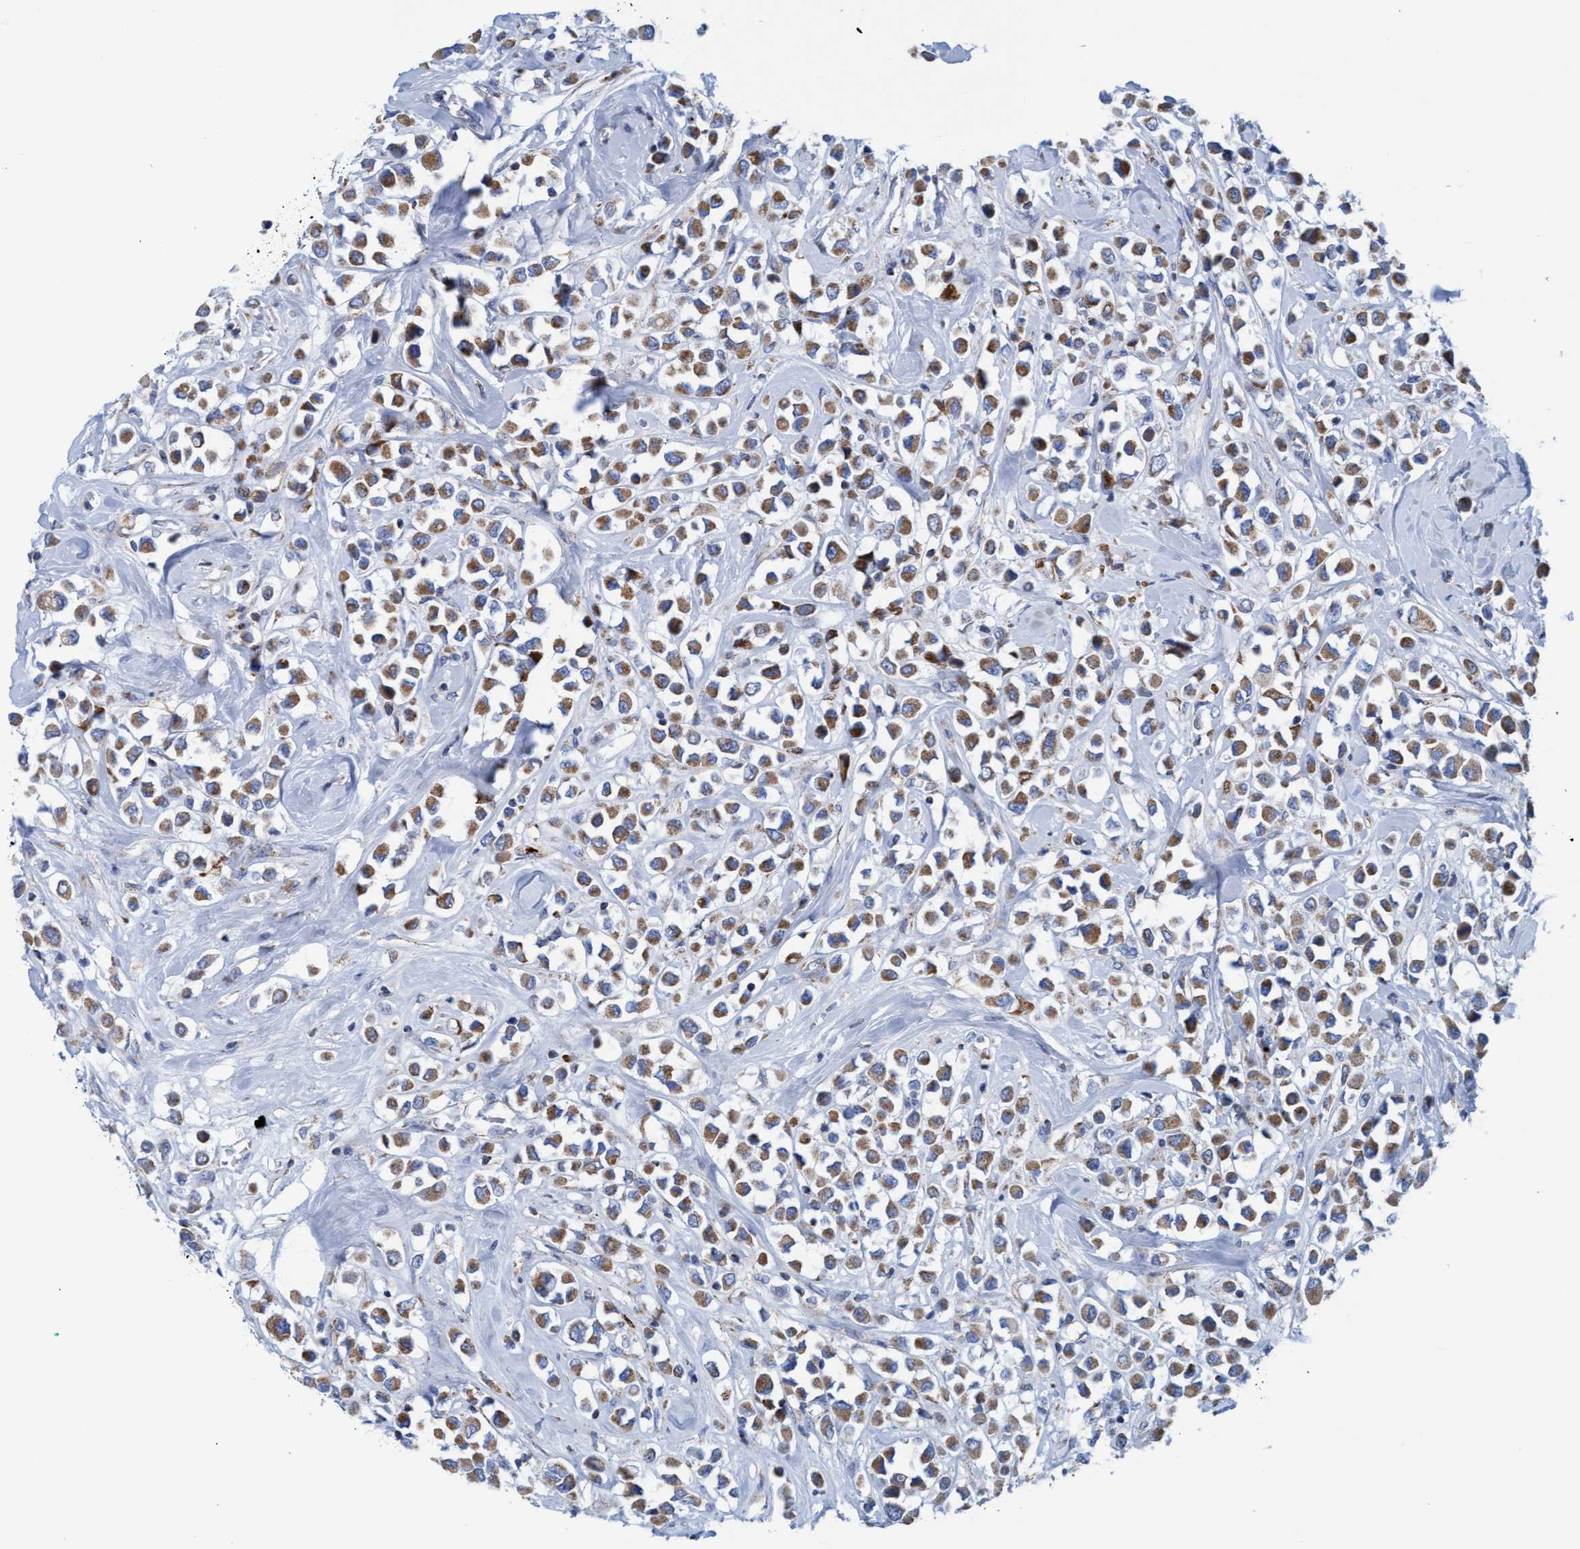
{"staining": {"intensity": "moderate", "quantity": ">75%", "location": "cytoplasmic/membranous"}, "tissue": "breast cancer", "cell_type": "Tumor cells", "image_type": "cancer", "snomed": [{"axis": "morphology", "description": "Duct carcinoma"}, {"axis": "topography", "description": "Breast"}], "caption": "A photomicrograph showing moderate cytoplasmic/membranous expression in about >75% of tumor cells in breast cancer (invasive ductal carcinoma), as visualized by brown immunohistochemical staining.", "gene": "GGA3", "patient": {"sex": "female", "age": 61}}